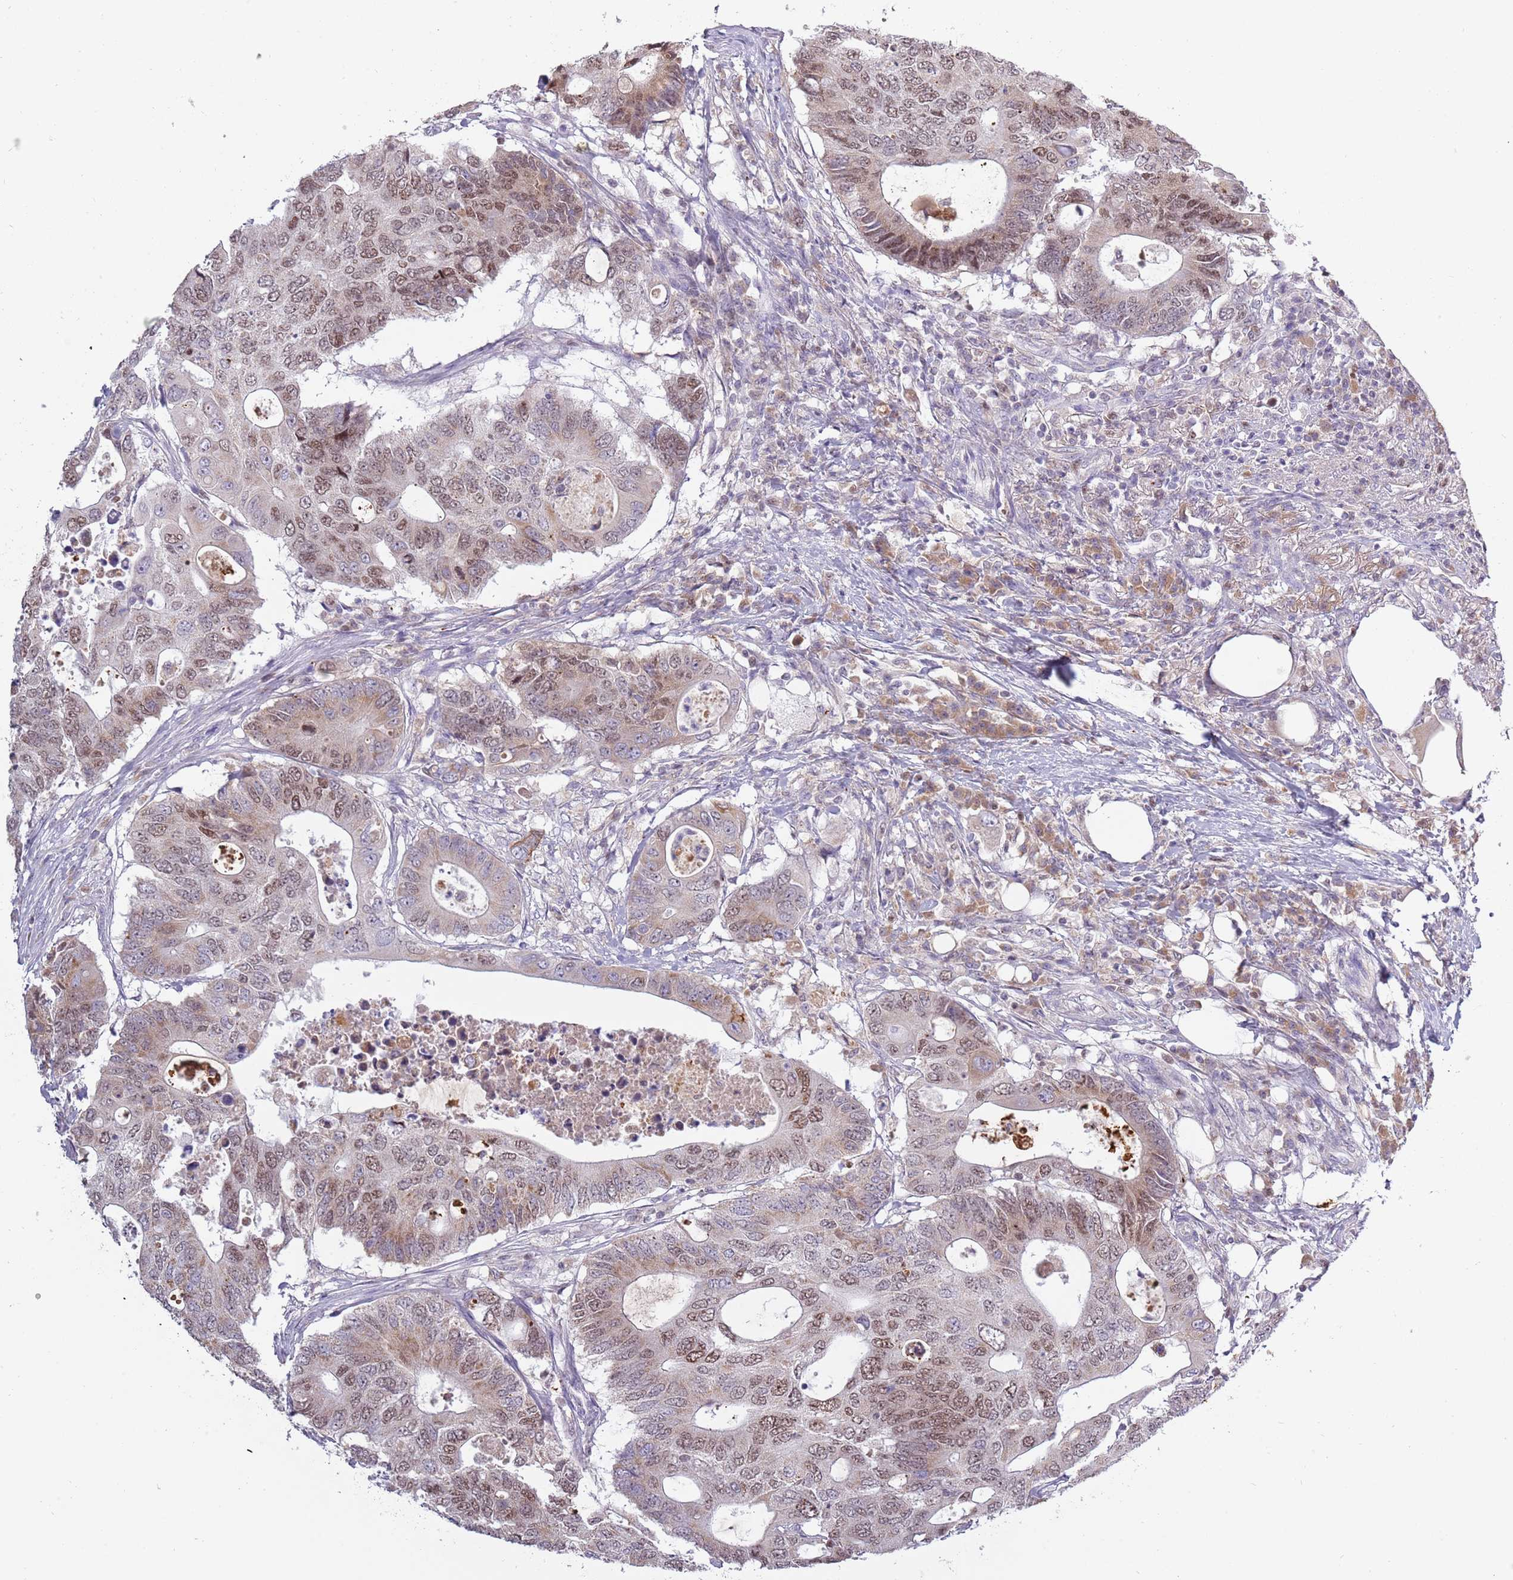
{"staining": {"intensity": "moderate", "quantity": ">75%", "location": "nuclear"}, "tissue": "colorectal cancer", "cell_type": "Tumor cells", "image_type": "cancer", "snomed": [{"axis": "morphology", "description": "Adenocarcinoma, NOS"}, {"axis": "topography", "description": "Colon"}], "caption": "Protein expression analysis of colorectal cancer (adenocarcinoma) shows moderate nuclear positivity in about >75% of tumor cells.", "gene": "SYS1", "patient": {"sex": "male", "age": 71}}